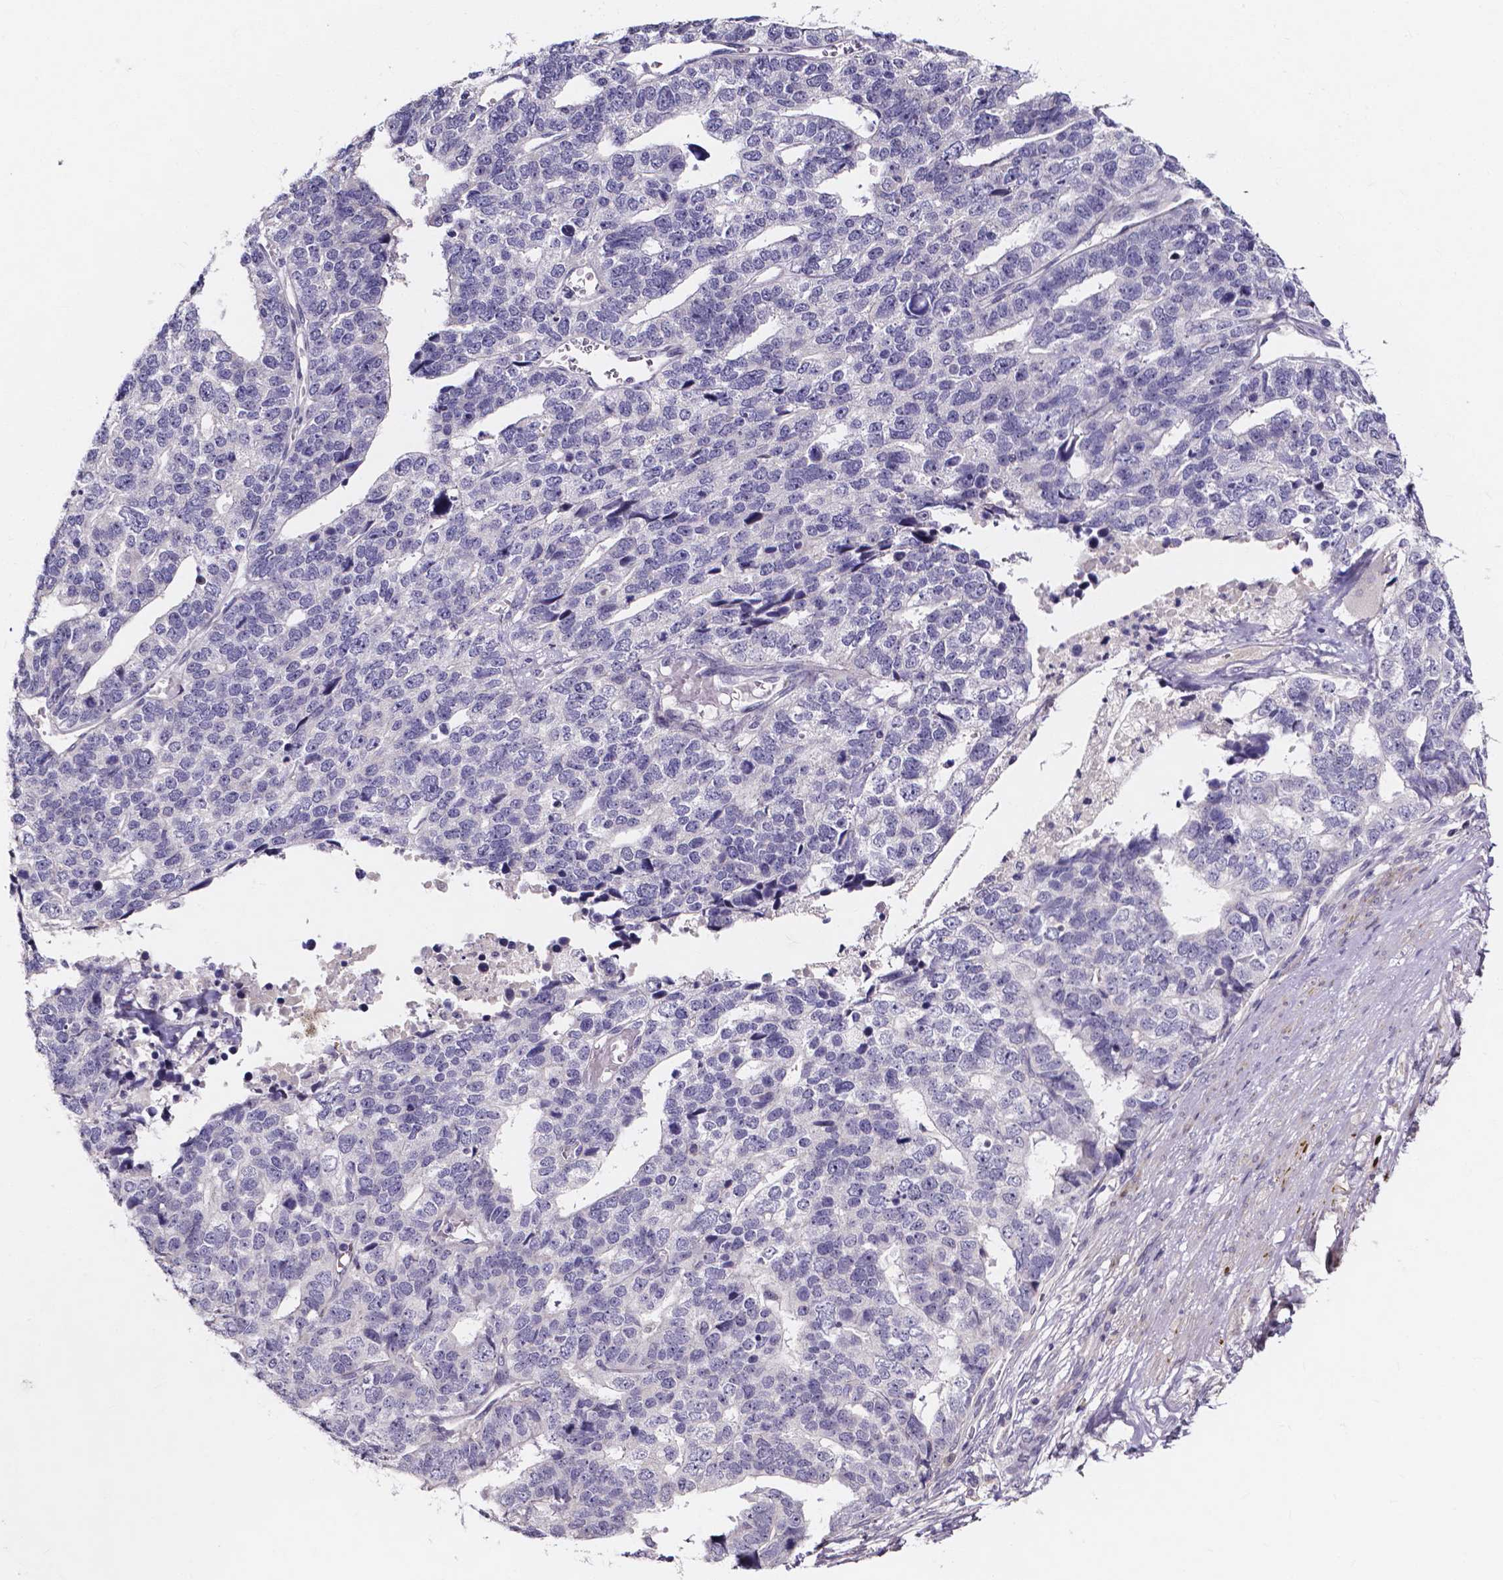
{"staining": {"intensity": "negative", "quantity": "none", "location": "none"}, "tissue": "stomach cancer", "cell_type": "Tumor cells", "image_type": "cancer", "snomed": [{"axis": "morphology", "description": "Adenocarcinoma, NOS"}, {"axis": "topography", "description": "Stomach"}], "caption": "Tumor cells are negative for brown protein staining in stomach cancer (adenocarcinoma).", "gene": "SPOCD1", "patient": {"sex": "male", "age": 69}}